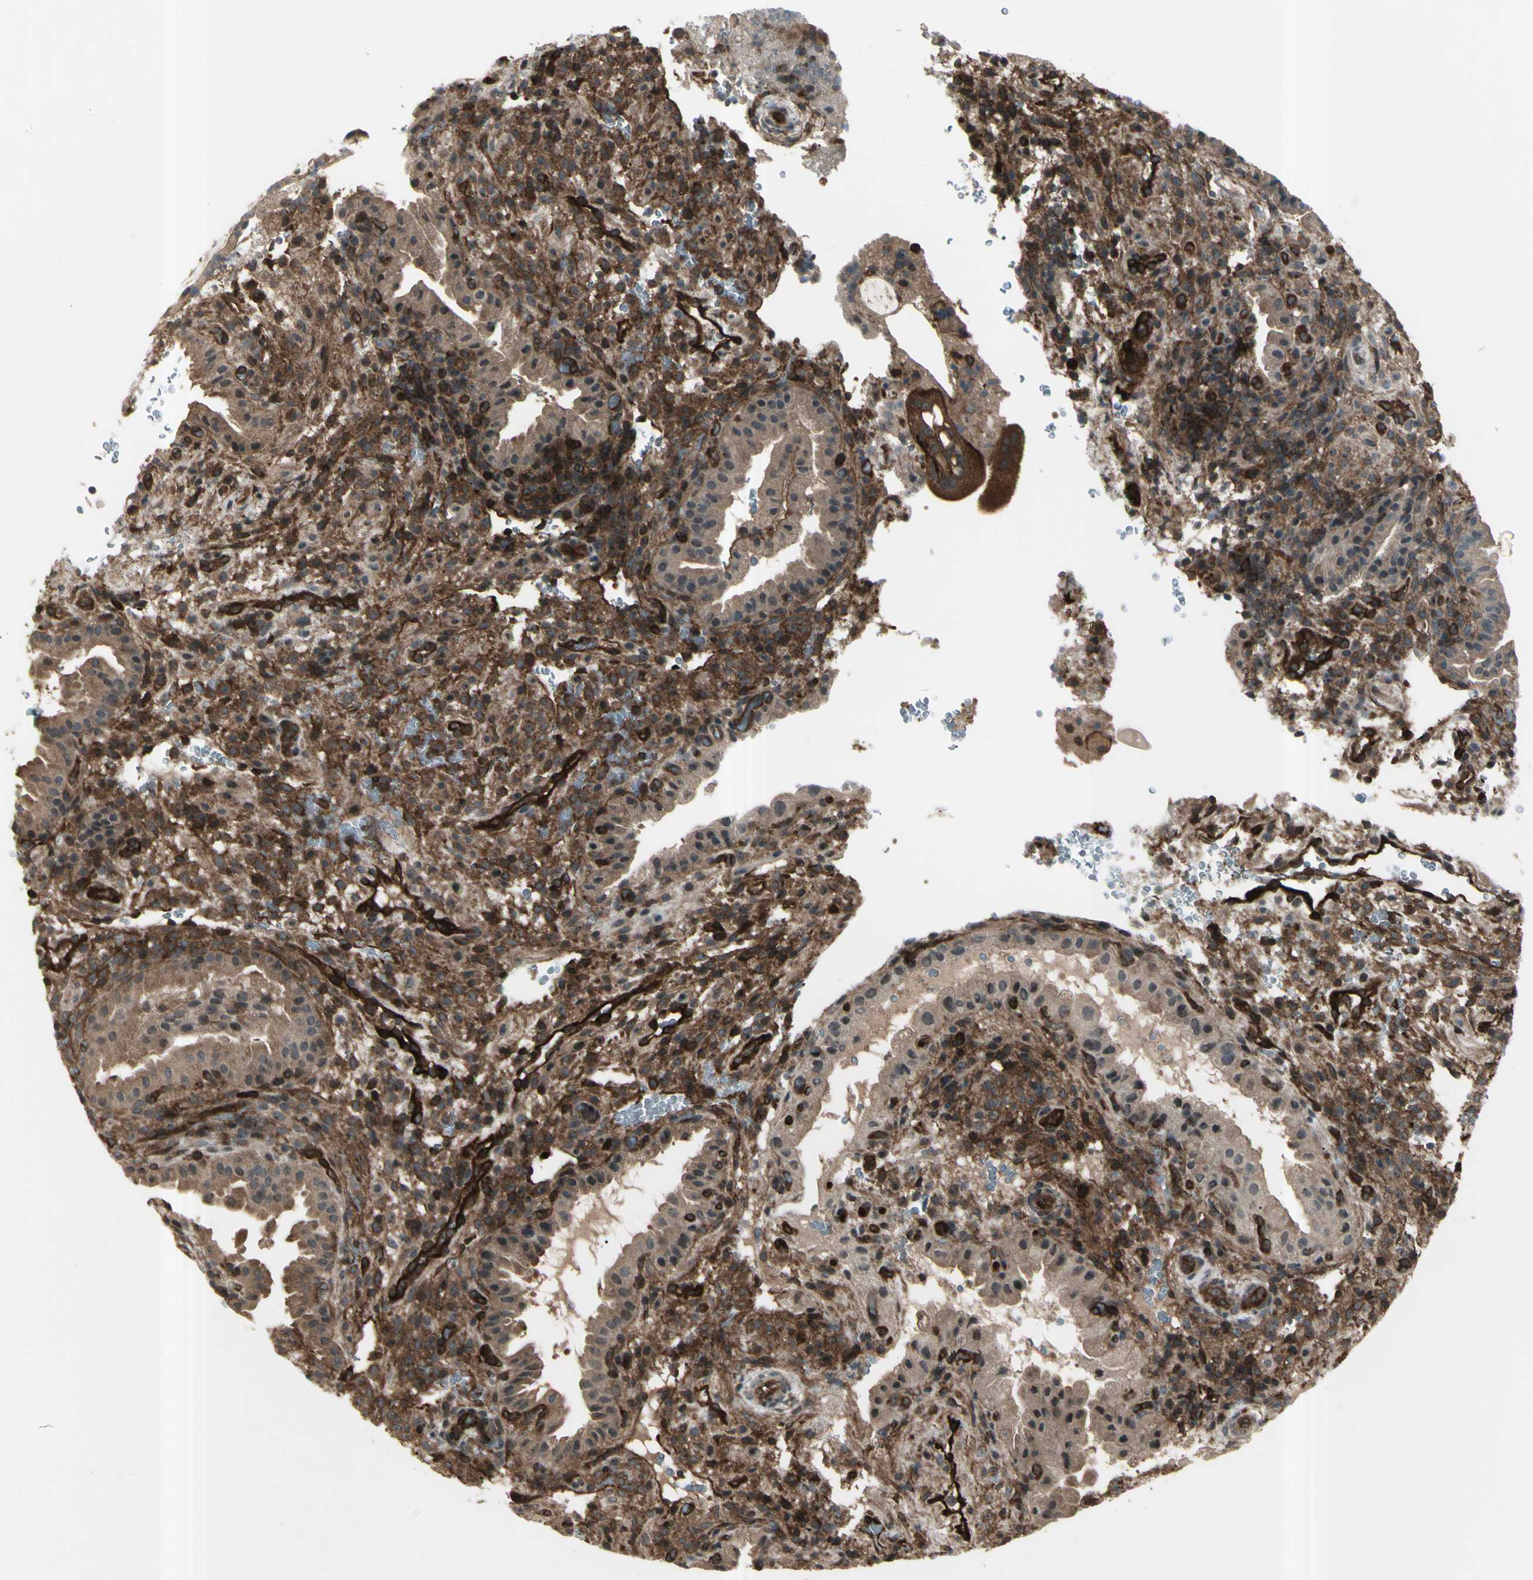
{"staining": {"intensity": "strong", "quantity": ">75%", "location": "cytoplasmic/membranous"}, "tissue": "placenta", "cell_type": "Decidual cells", "image_type": "normal", "snomed": [{"axis": "morphology", "description": "Normal tissue, NOS"}, {"axis": "topography", "description": "Placenta"}], "caption": "DAB (3,3'-diaminobenzidine) immunohistochemical staining of benign placenta displays strong cytoplasmic/membranous protein expression in about >75% of decidual cells.", "gene": "FXYD5", "patient": {"sex": "female", "age": 19}}